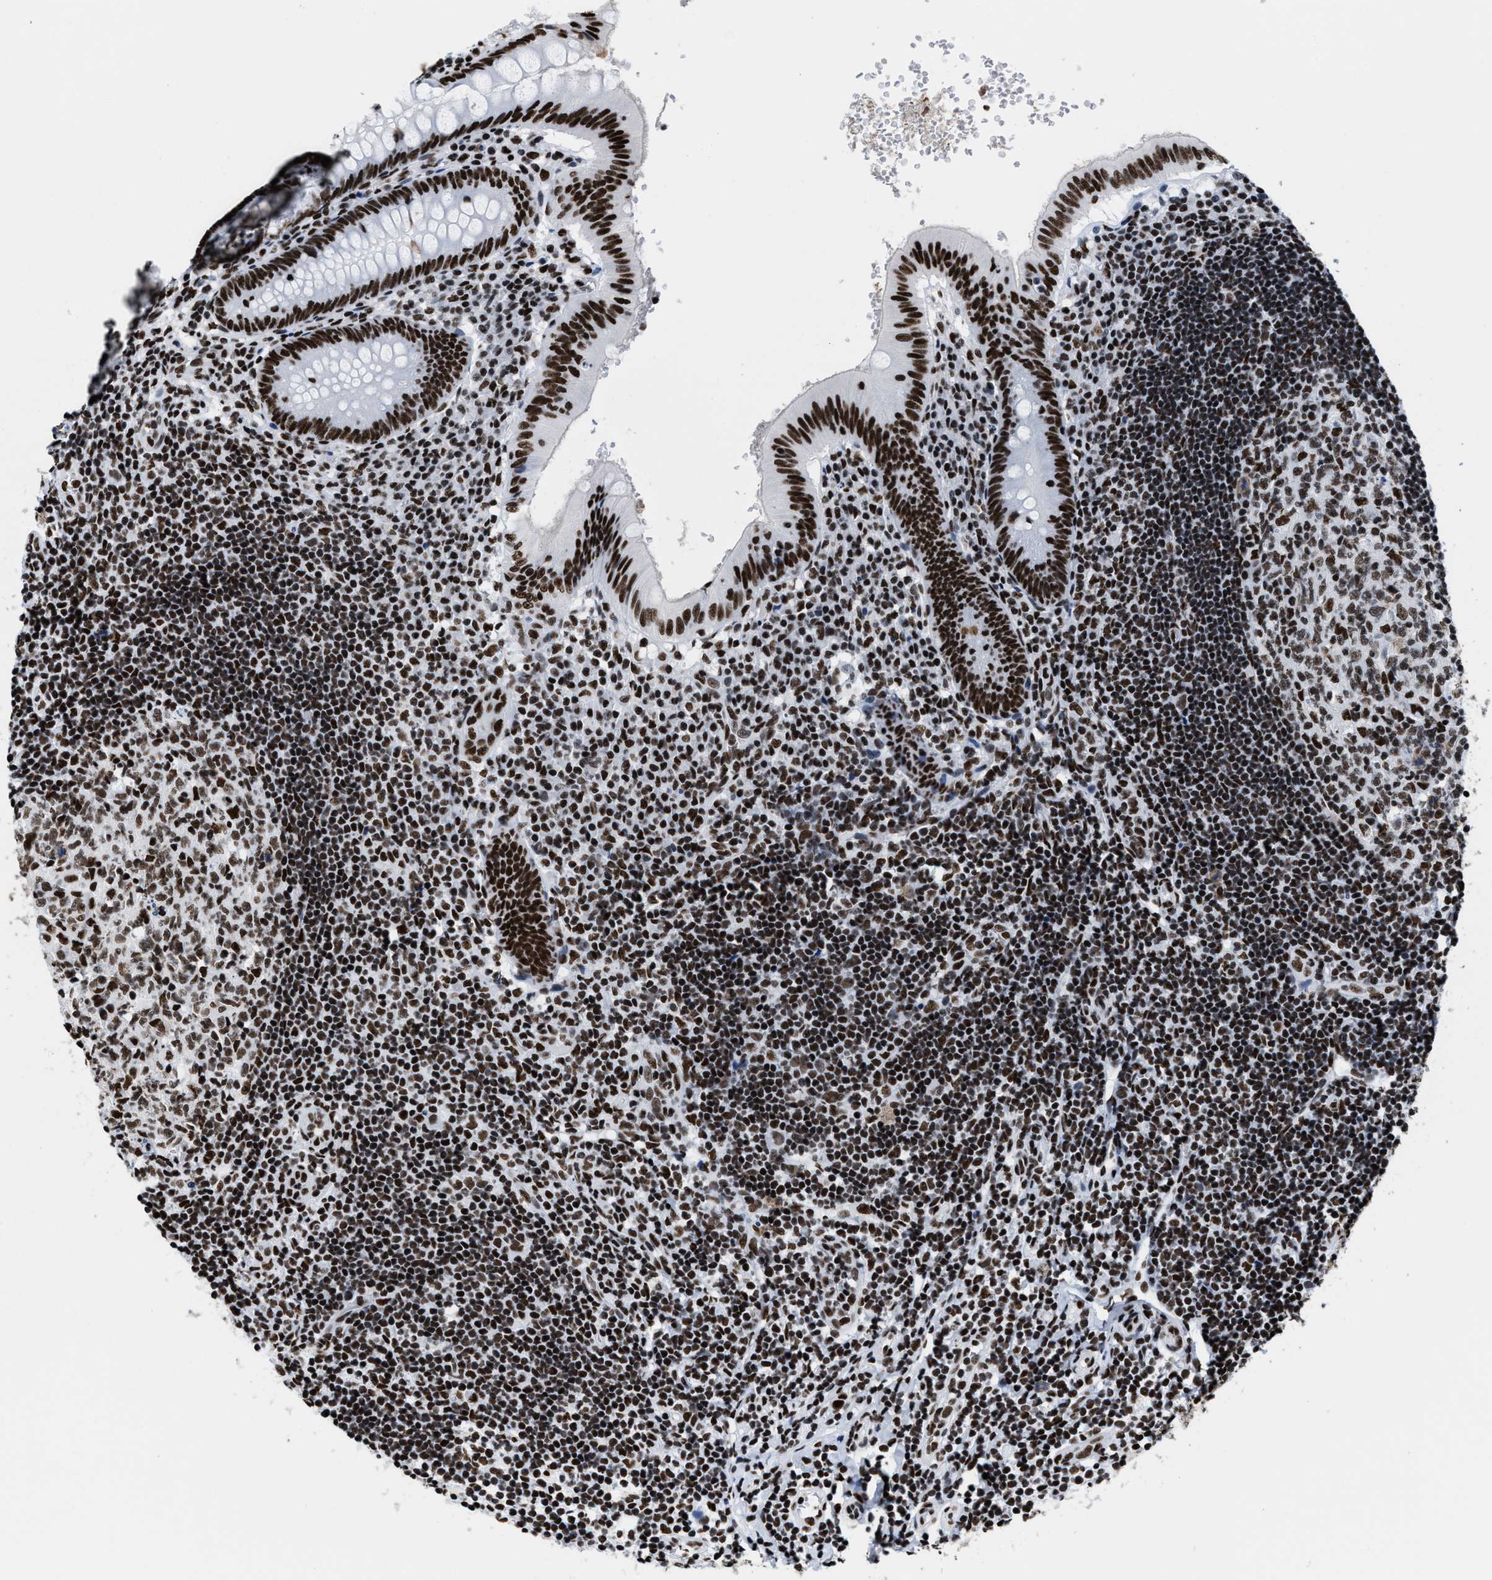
{"staining": {"intensity": "strong", "quantity": ">75%", "location": "nuclear"}, "tissue": "appendix", "cell_type": "Glandular cells", "image_type": "normal", "snomed": [{"axis": "morphology", "description": "Normal tissue, NOS"}, {"axis": "topography", "description": "Appendix"}], "caption": "Protein staining exhibits strong nuclear staining in approximately >75% of glandular cells in benign appendix.", "gene": "SMARCC2", "patient": {"sex": "male", "age": 8}}